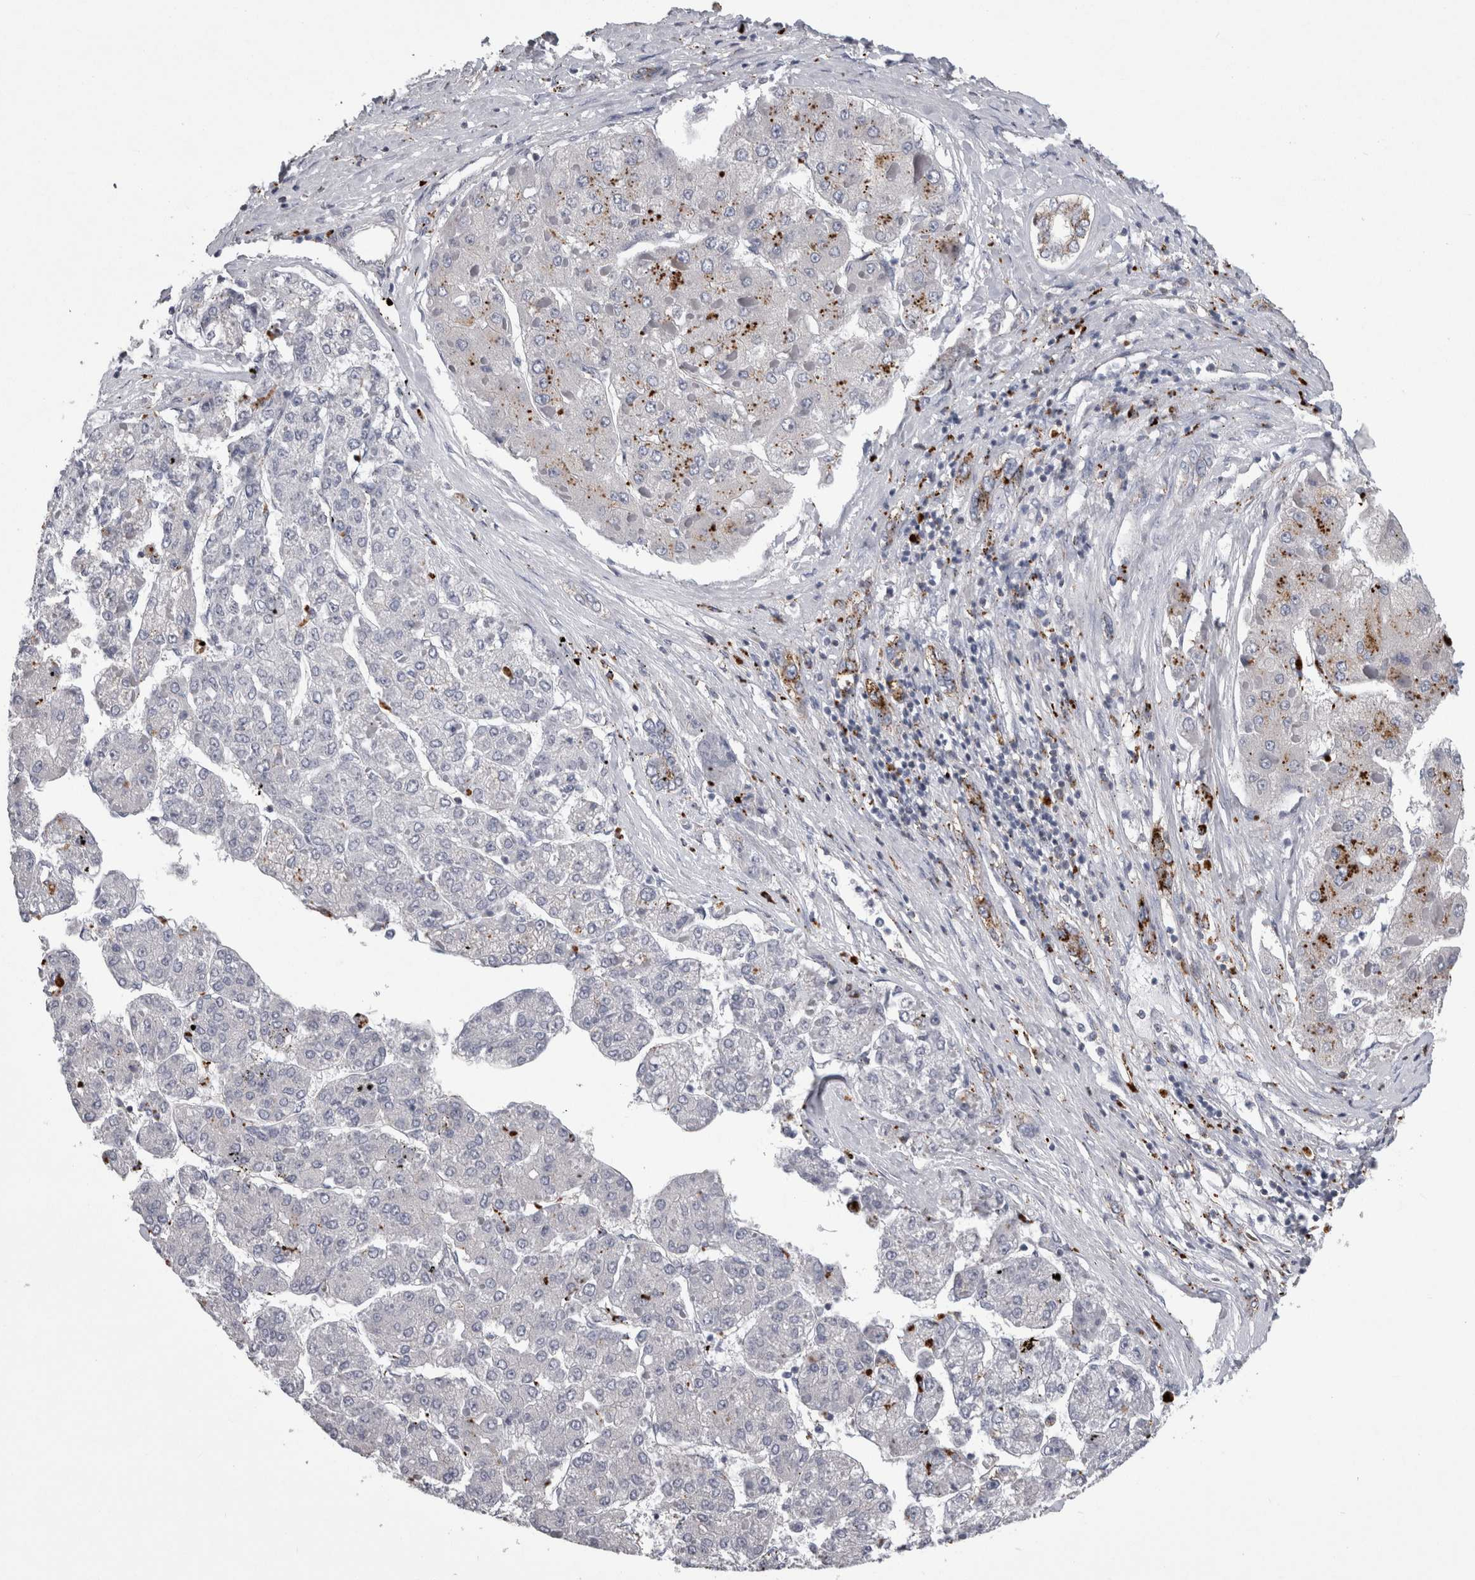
{"staining": {"intensity": "weak", "quantity": "<25%", "location": "cytoplasmic/membranous"}, "tissue": "liver cancer", "cell_type": "Tumor cells", "image_type": "cancer", "snomed": [{"axis": "morphology", "description": "Carcinoma, Hepatocellular, NOS"}, {"axis": "topography", "description": "Liver"}], "caption": "DAB immunohistochemical staining of liver cancer displays no significant staining in tumor cells. (DAB (3,3'-diaminobenzidine) immunohistochemistry (IHC) with hematoxylin counter stain).", "gene": "DPP7", "patient": {"sex": "female", "age": 73}}